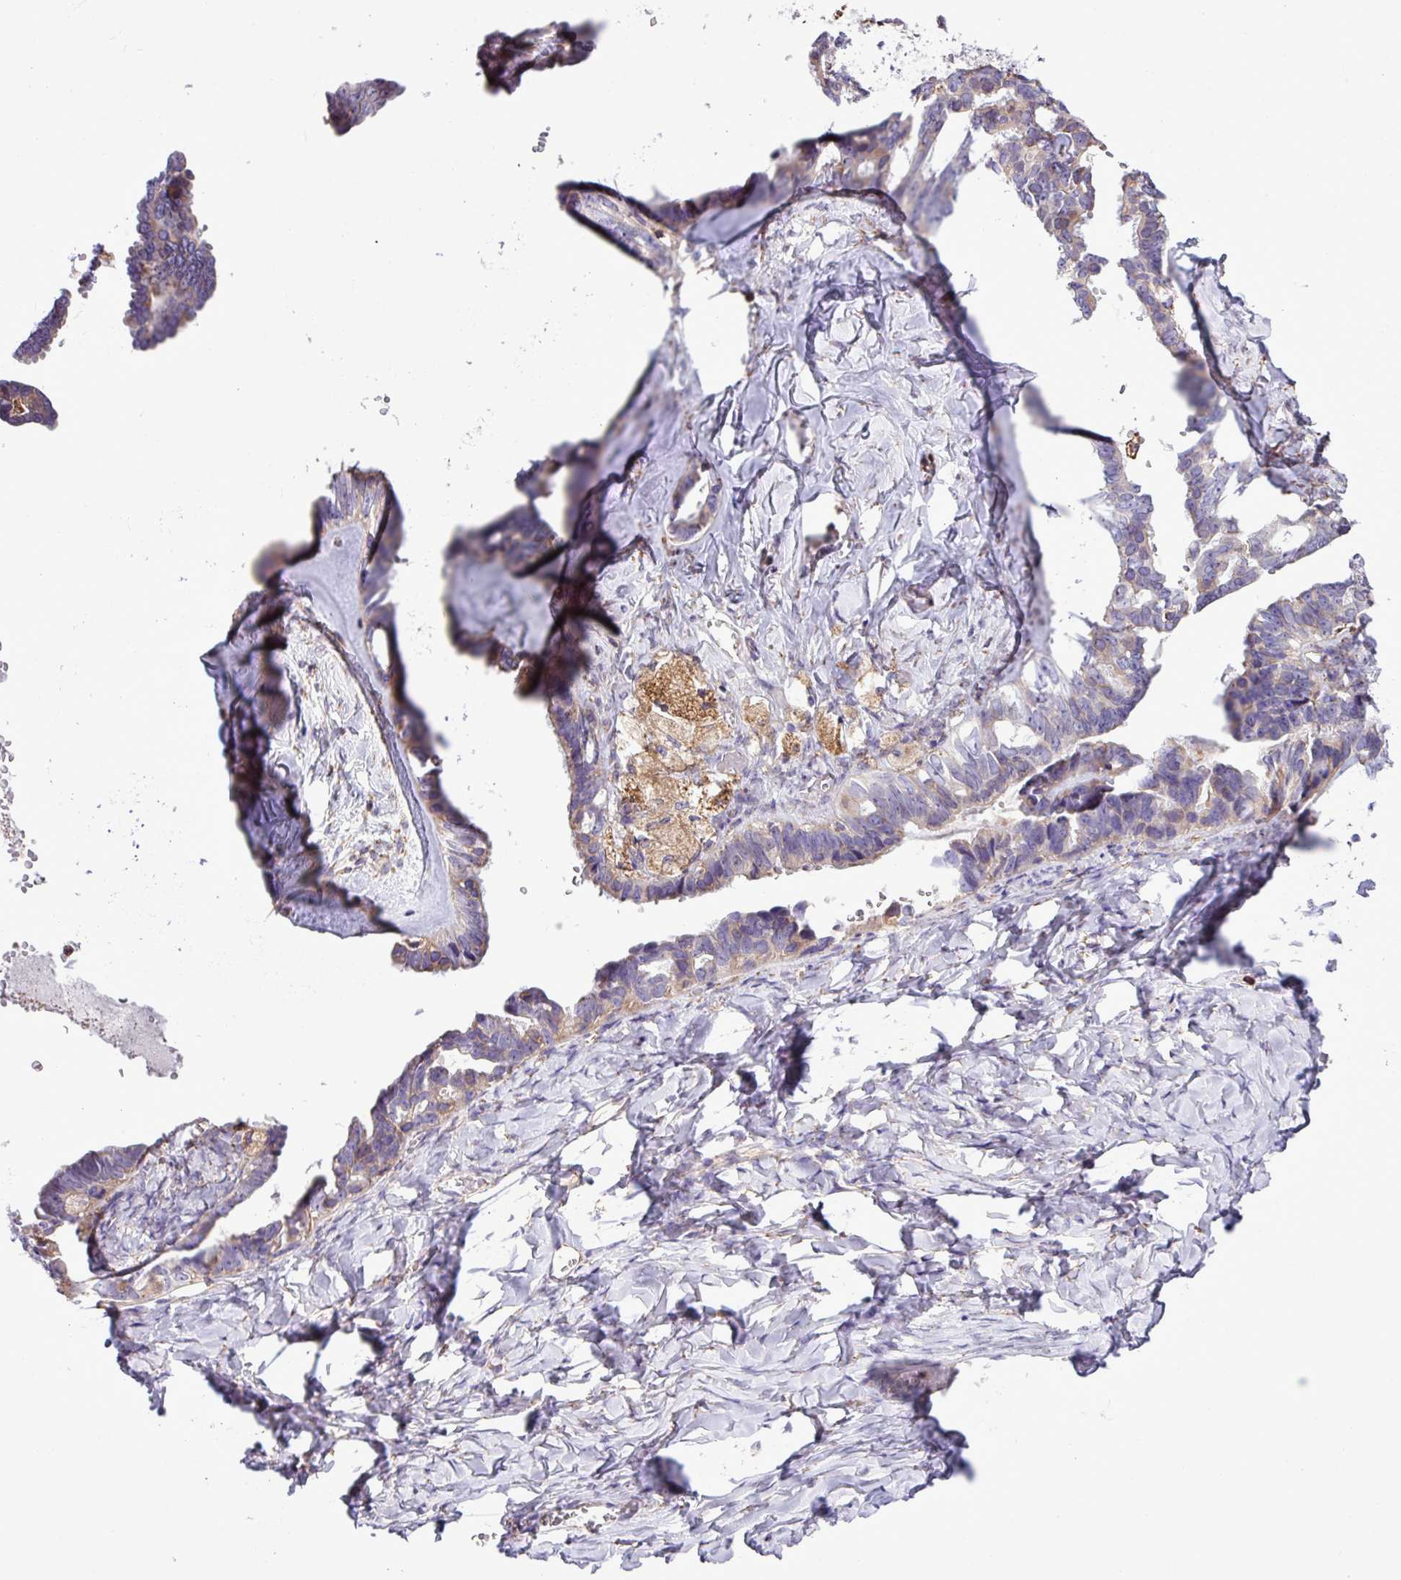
{"staining": {"intensity": "weak", "quantity": "25%-75%", "location": "cytoplasmic/membranous"}, "tissue": "ovarian cancer", "cell_type": "Tumor cells", "image_type": "cancer", "snomed": [{"axis": "morphology", "description": "Cystadenocarcinoma, serous, NOS"}, {"axis": "topography", "description": "Ovary"}], "caption": "Immunohistochemistry (DAB) staining of ovarian serous cystadenocarcinoma reveals weak cytoplasmic/membranous protein expression in about 25%-75% of tumor cells.", "gene": "ZSCAN5A", "patient": {"sex": "female", "age": 69}}